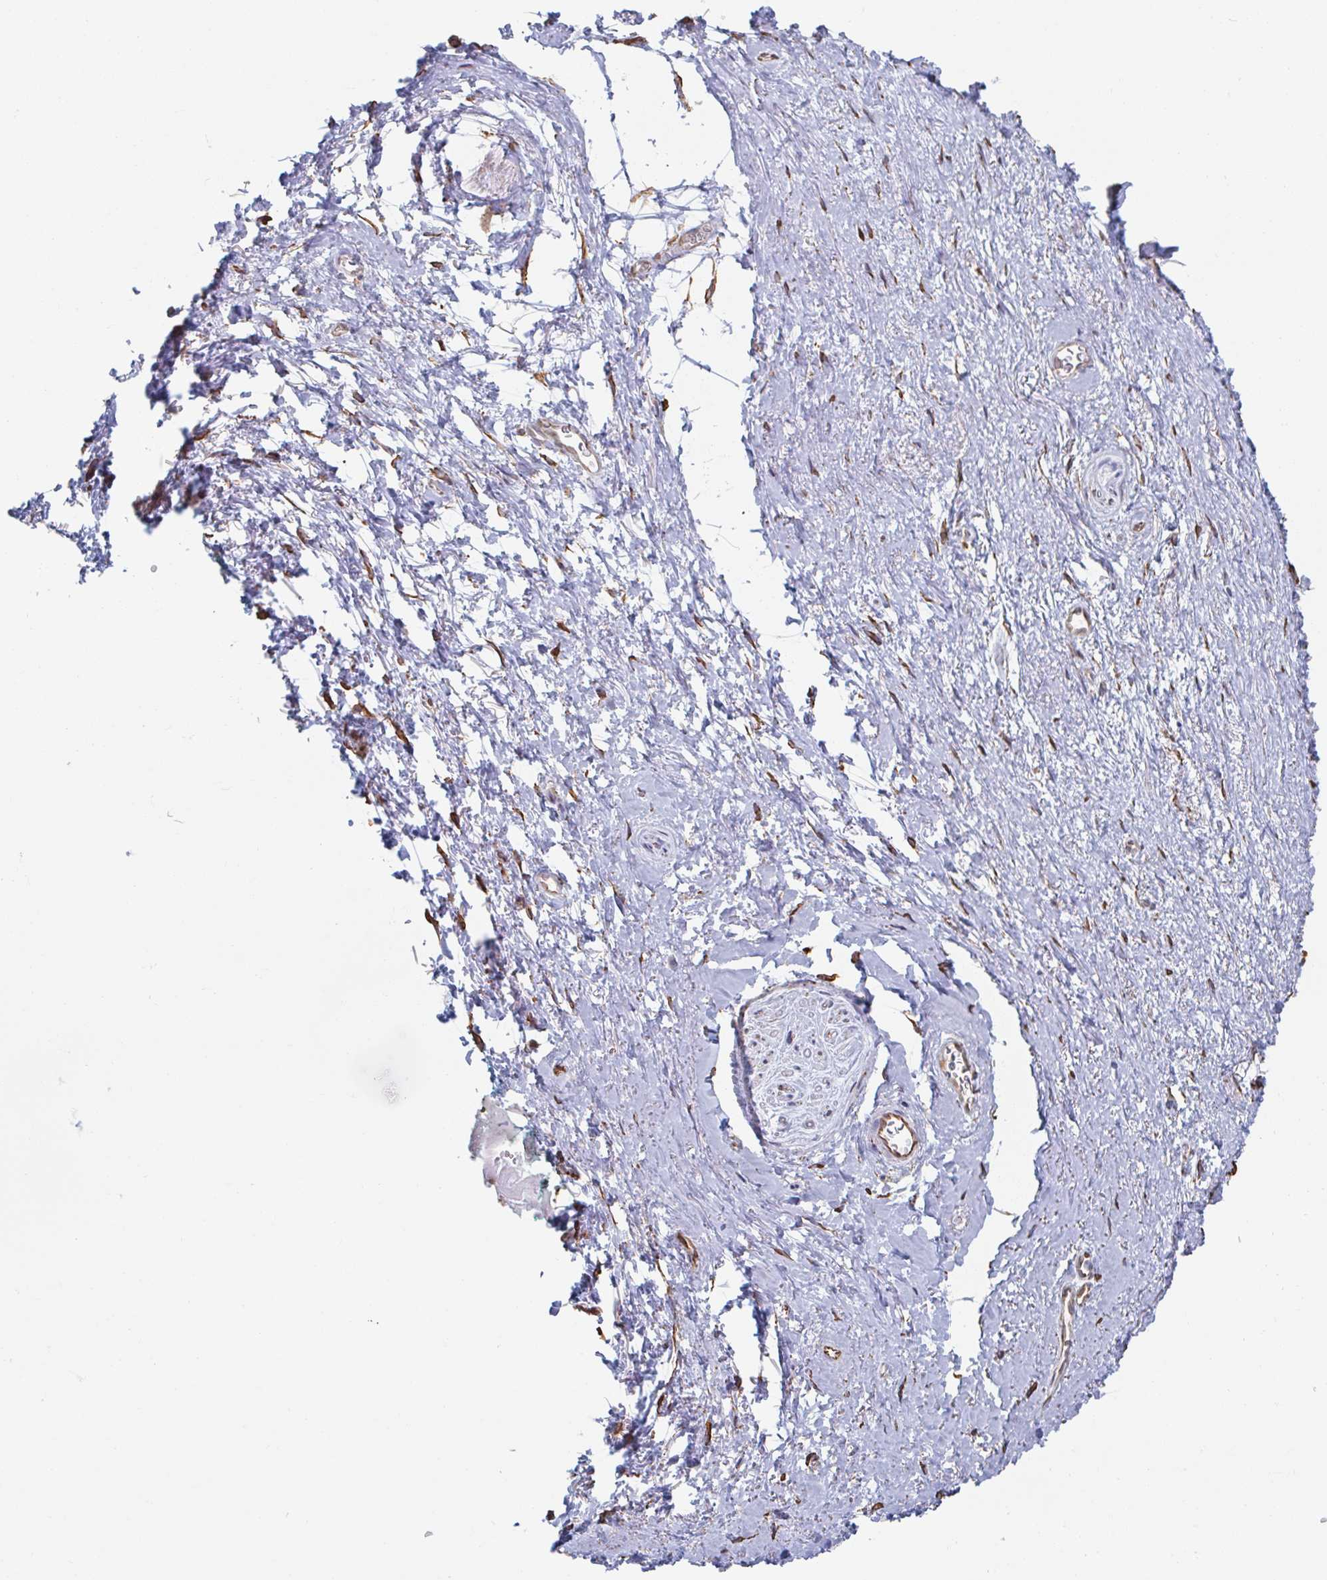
{"staining": {"intensity": "negative", "quantity": "none", "location": "none"}, "tissue": "adipose tissue", "cell_type": "Adipocytes", "image_type": "normal", "snomed": [{"axis": "morphology", "description": "Normal tissue, NOS"}, {"axis": "topography", "description": "Vulva"}, {"axis": "topography", "description": "Peripheral nerve tissue"}], "caption": "A high-resolution micrograph shows IHC staining of unremarkable adipose tissue, which exhibits no significant staining in adipocytes.", "gene": "RAB5IF", "patient": {"sex": "female", "age": 66}}